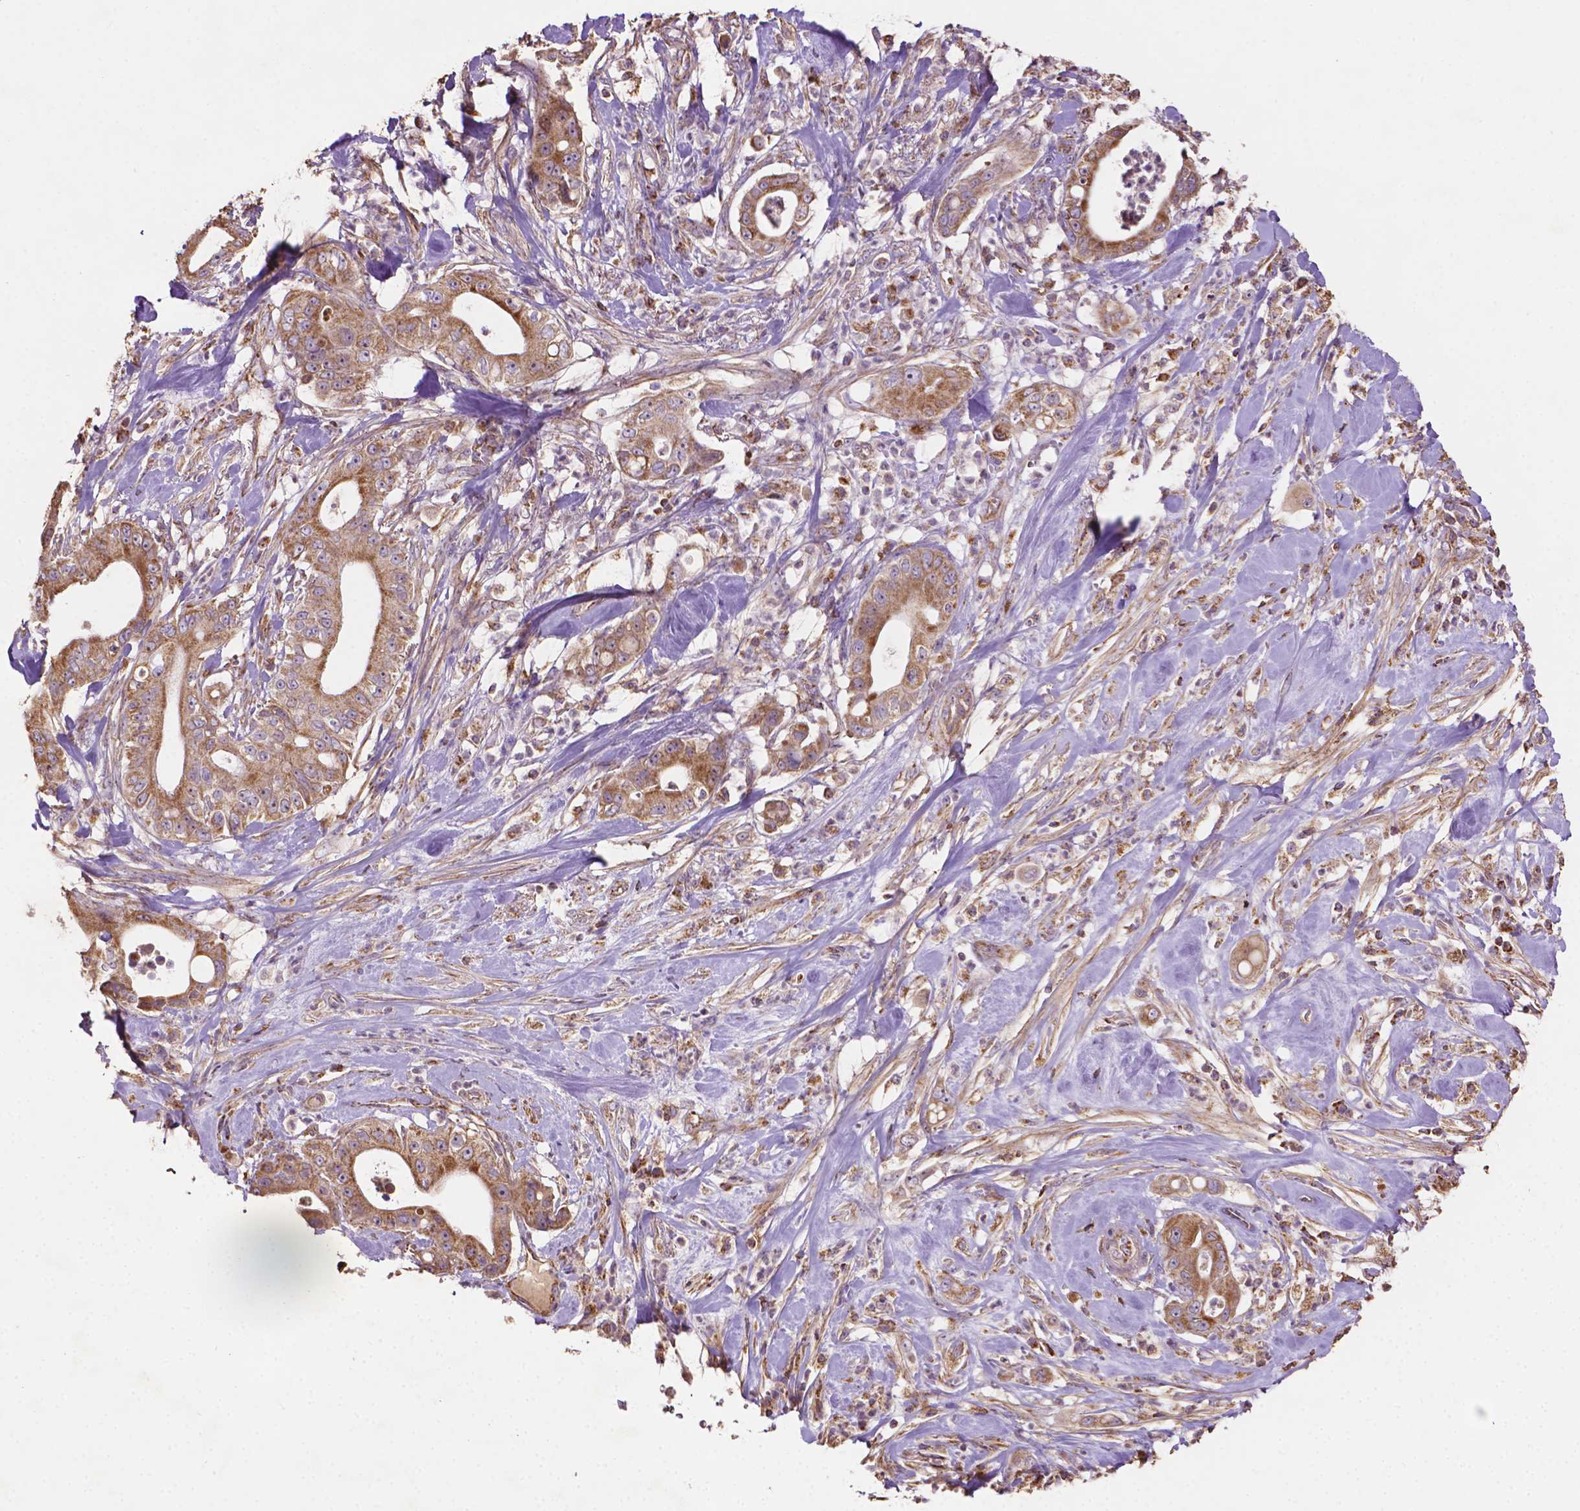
{"staining": {"intensity": "moderate", "quantity": ">75%", "location": "cytoplasmic/membranous"}, "tissue": "pancreatic cancer", "cell_type": "Tumor cells", "image_type": "cancer", "snomed": [{"axis": "morphology", "description": "Adenocarcinoma, NOS"}, {"axis": "topography", "description": "Pancreas"}], "caption": "DAB (3,3'-diaminobenzidine) immunohistochemical staining of adenocarcinoma (pancreatic) displays moderate cytoplasmic/membranous protein staining in about >75% of tumor cells. Using DAB (3,3'-diaminobenzidine) (brown) and hematoxylin (blue) stains, captured at high magnification using brightfield microscopy.", "gene": "LRR1", "patient": {"sex": "male", "age": 71}}